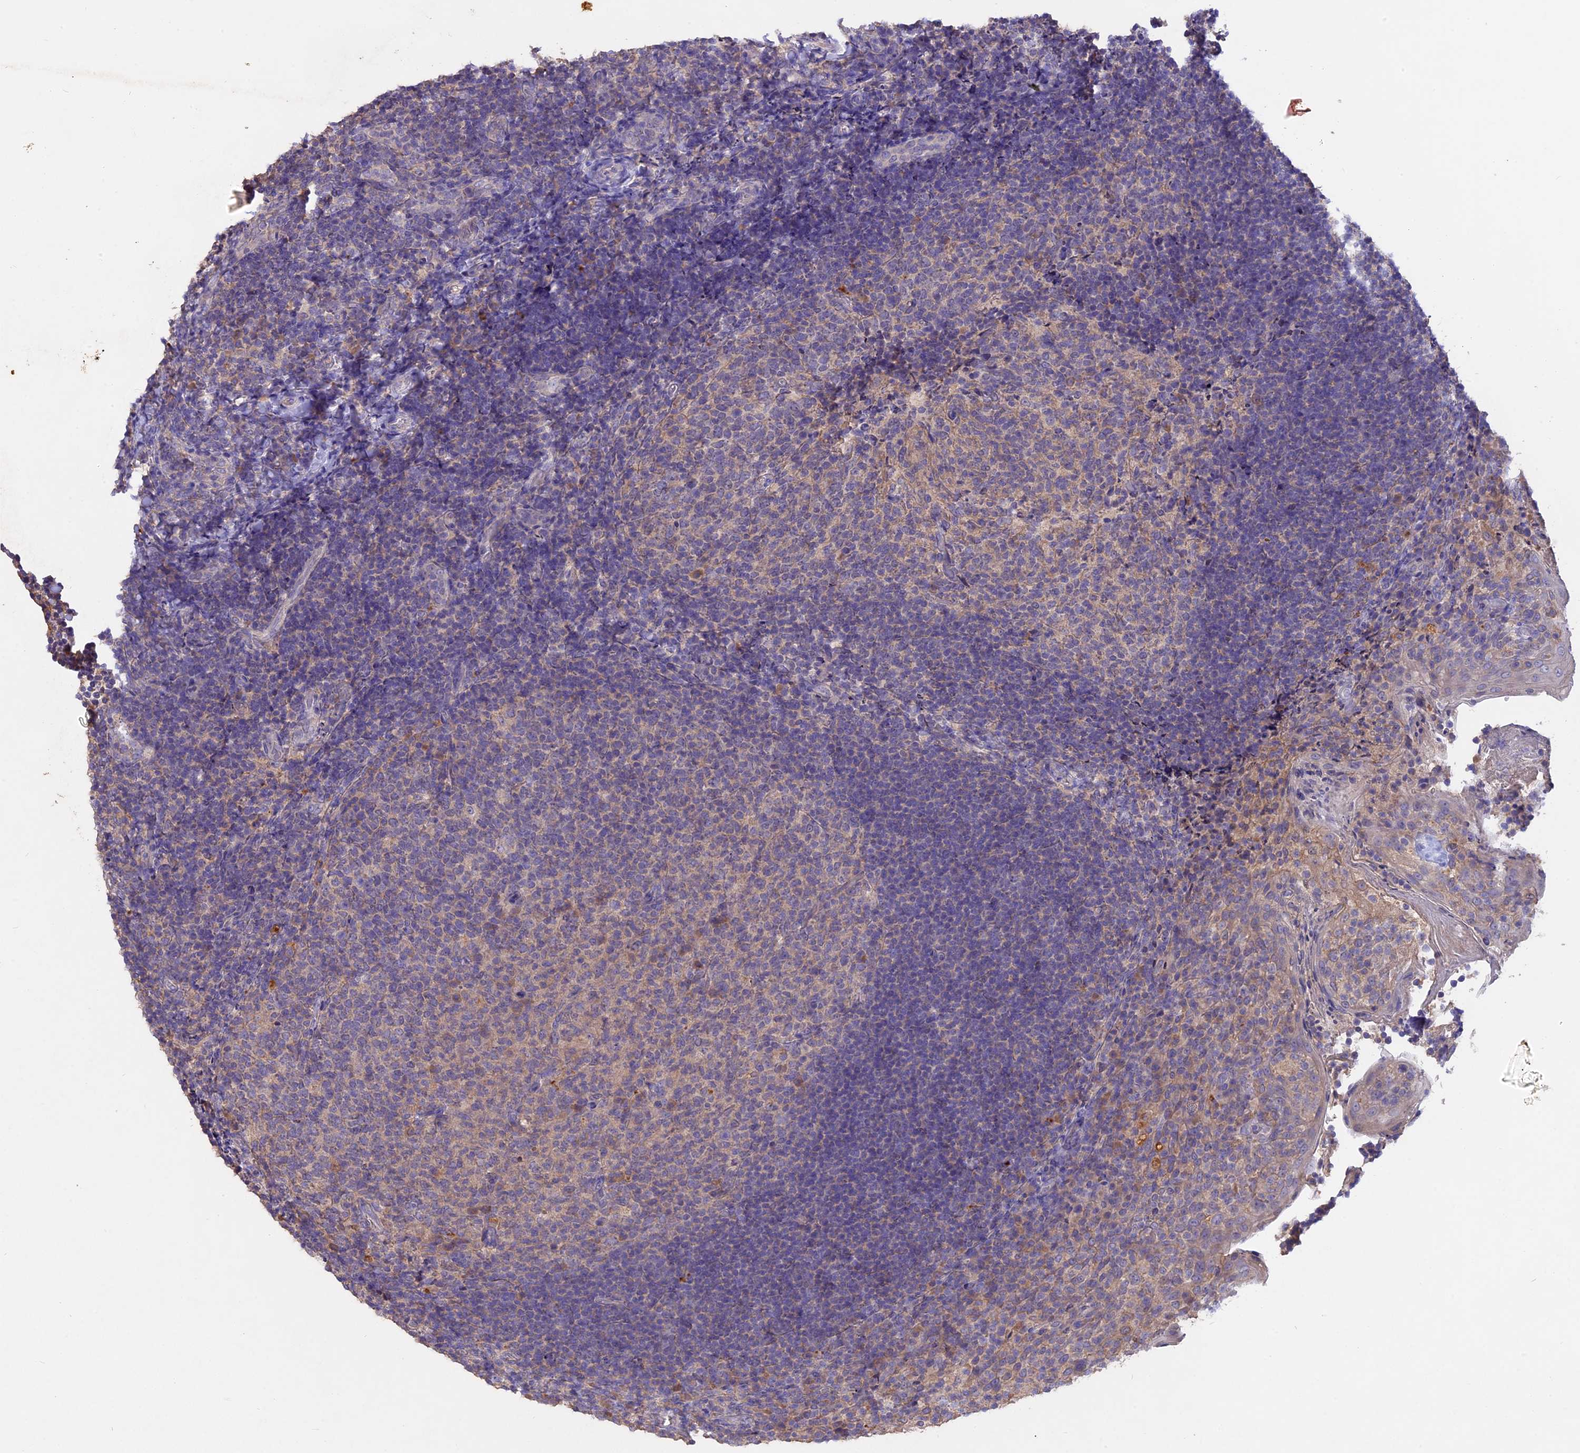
{"staining": {"intensity": "negative", "quantity": "none", "location": "none"}, "tissue": "tonsil", "cell_type": "Germinal center cells", "image_type": "normal", "snomed": [{"axis": "morphology", "description": "Normal tissue, NOS"}, {"axis": "topography", "description": "Tonsil"}], "caption": "High power microscopy photomicrograph of an immunohistochemistry photomicrograph of normal tonsil, revealing no significant expression in germinal center cells. (Stains: DAB IHC with hematoxylin counter stain, Microscopy: brightfield microscopy at high magnification).", "gene": "SLC26A4", "patient": {"sex": "female", "age": 10}}